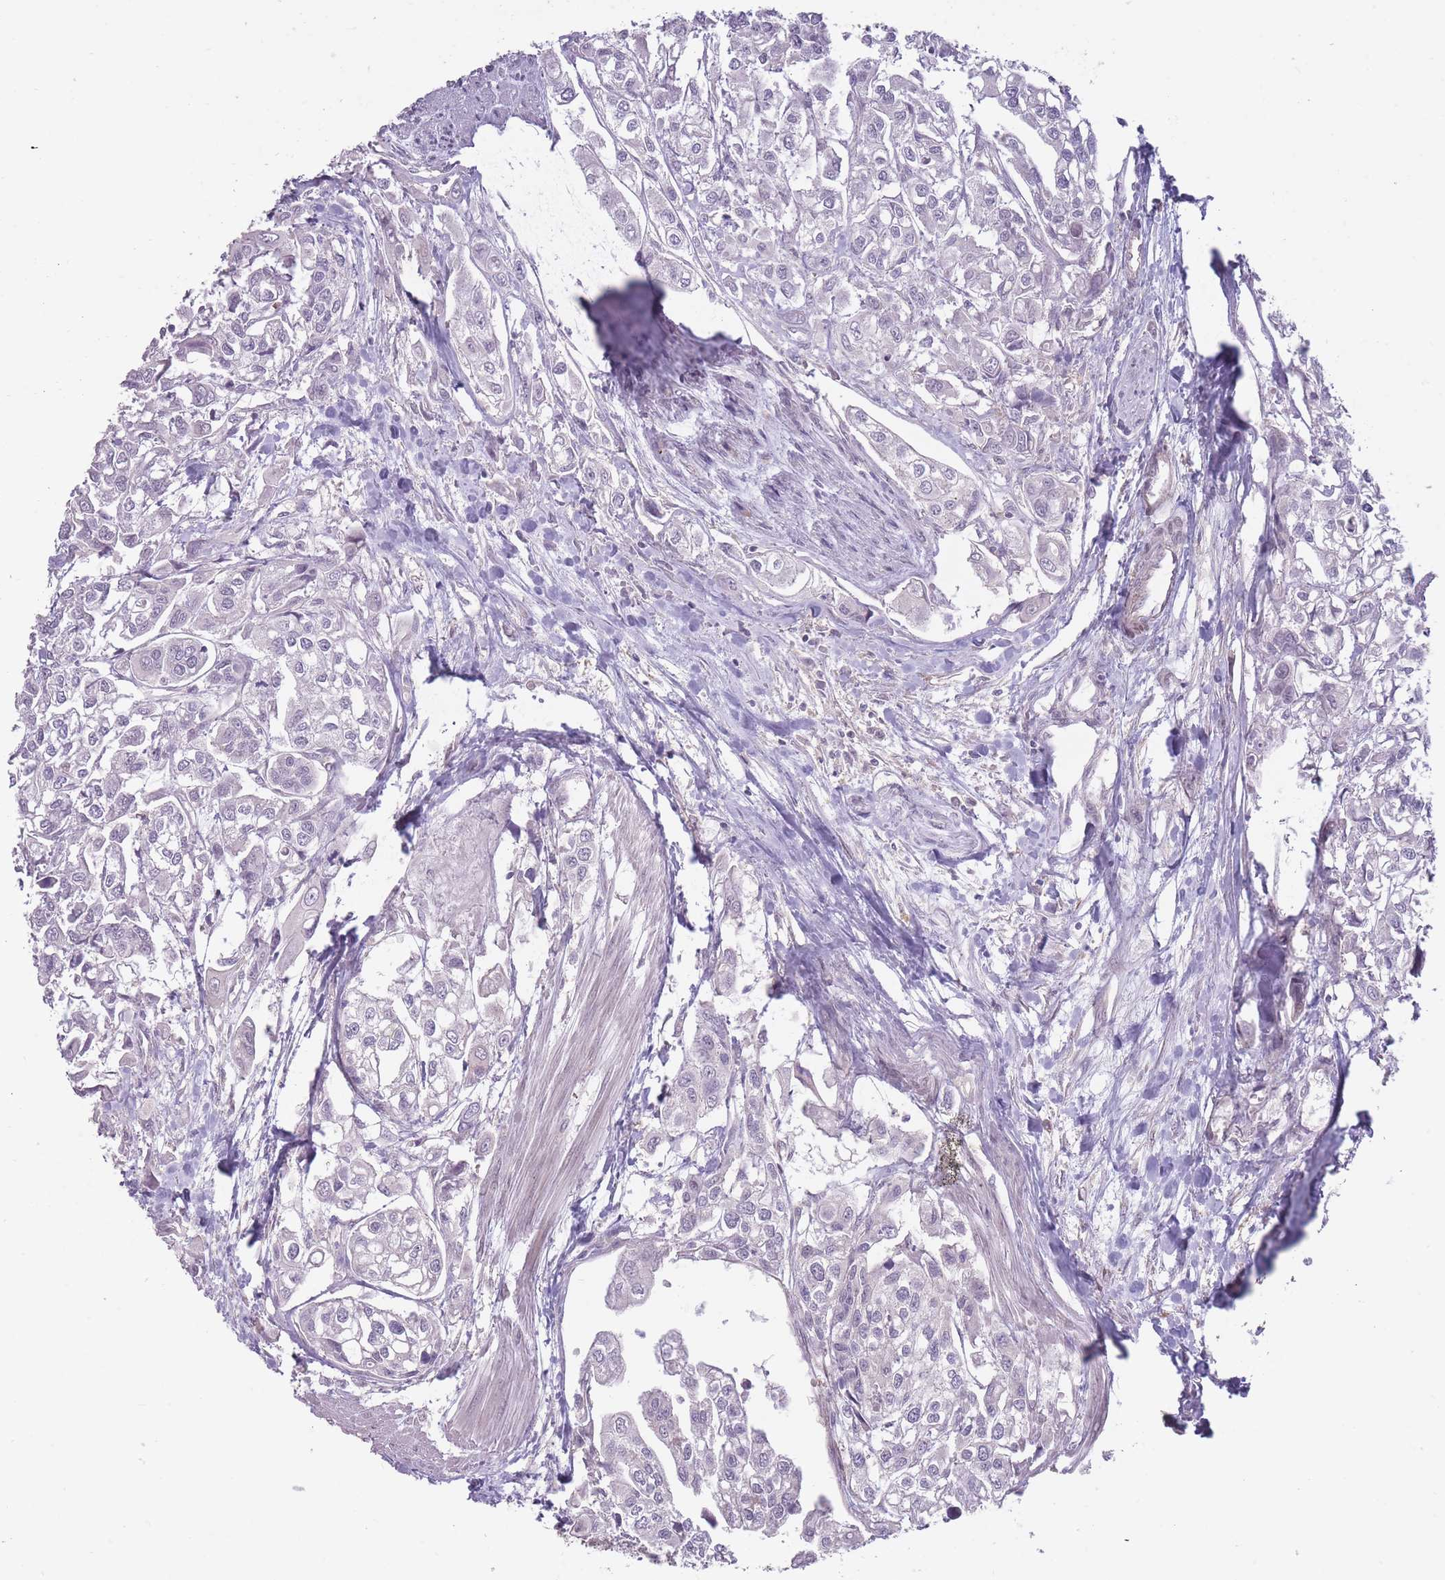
{"staining": {"intensity": "negative", "quantity": "none", "location": "none"}, "tissue": "urothelial cancer", "cell_type": "Tumor cells", "image_type": "cancer", "snomed": [{"axis": "morphology", "description": "Urothelial carcinoma, High grade"}, {"axis": "topography", "description": "Urinary bladder"}], "caption": "A micrograph of urothelial carcinoma (high-grade) stained for a protein exhibits no brown staining in tumor cells.", "gene": "TET3", "patient": {"sex": "male", "age": 67}}